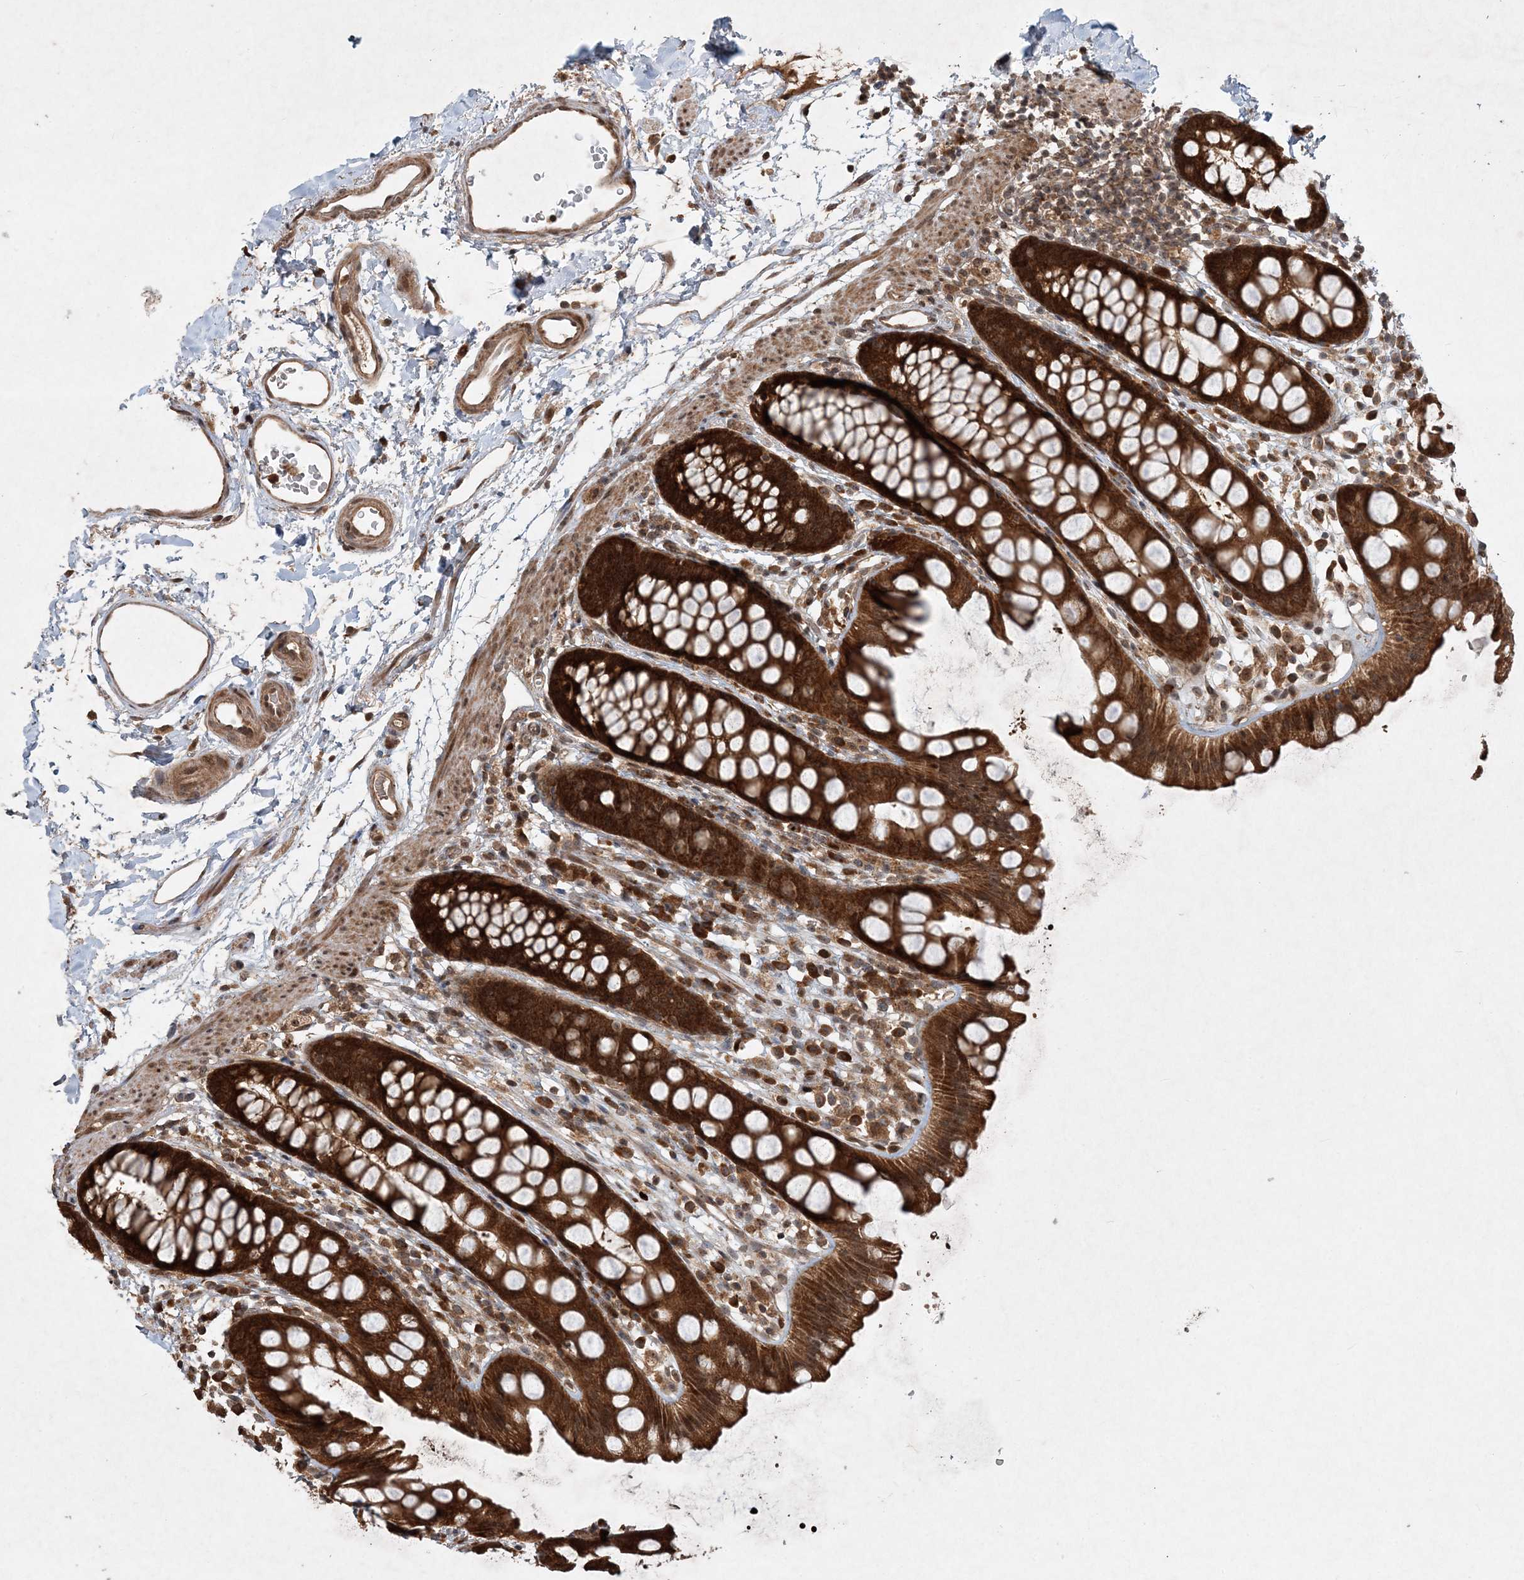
{"staining": {"intensity": "strong", "quantity": ">75%", "location": "cytoplasmic/membranous"}, "tissue": "rectum", "cell_type": "Glandular cells", "image_type": "normal", "snomed": [{"axis": "morphology", "description": "Normal tissue, NOS"}, {"axis": "topography", "description": "Rectum"}], "caption": "Protein expression analysis of benign rectum demonstrates strong cytoplasmic/membranous staining in about >75% of glandular cells. The staining was performed using DAB to visualize the protein expression in brown, while the nuclei were stained in blue with hematoxylin (Magnification: 20x).", "gene": "UBR3", "patient": {"sex": "female", "age": 65}}